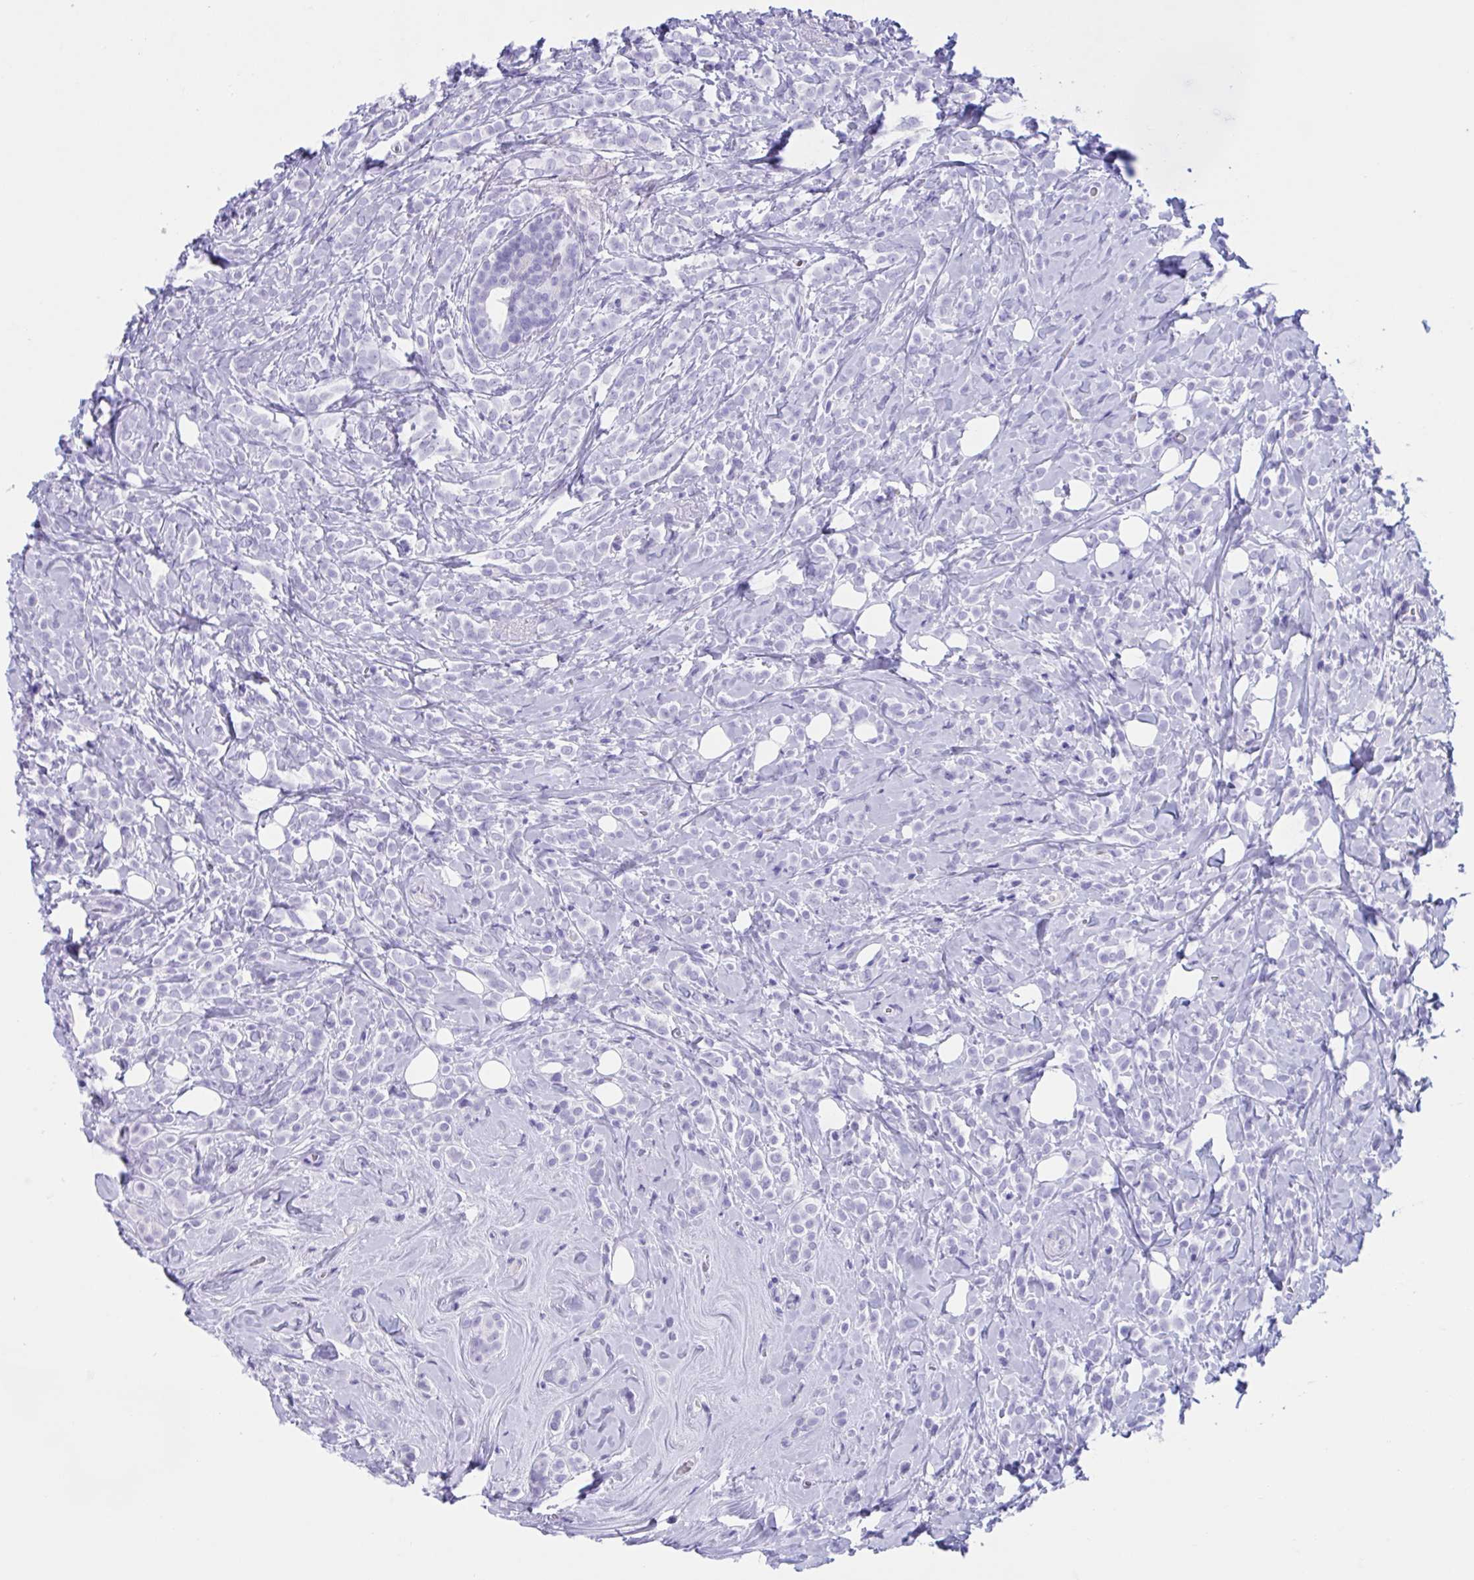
{"staining": {"intensity": "negative", "quantity": "none", "location": "none"}, "tissue": "breast cancer", "cell_type": "Tumor cells", "image_type": "cancer", "snomed": [{"axis": "morphology", "description": "Lobular carcinoma"}, {"axis": "topography", "description": "Breast"}], "caption": "This image is of breast cancer (lobular carcinoma) stained with immunohistochemistry (IHC) to label a protein in brown with the nuclei are counter-stained blue. There is no staining in tumor cells. The staining is performed using DAB brown chromogen with nuclei counter-stained in using hematoxylin.", "gene": "TMEM35A", "patient": {"sex": "female", "age": 49}}